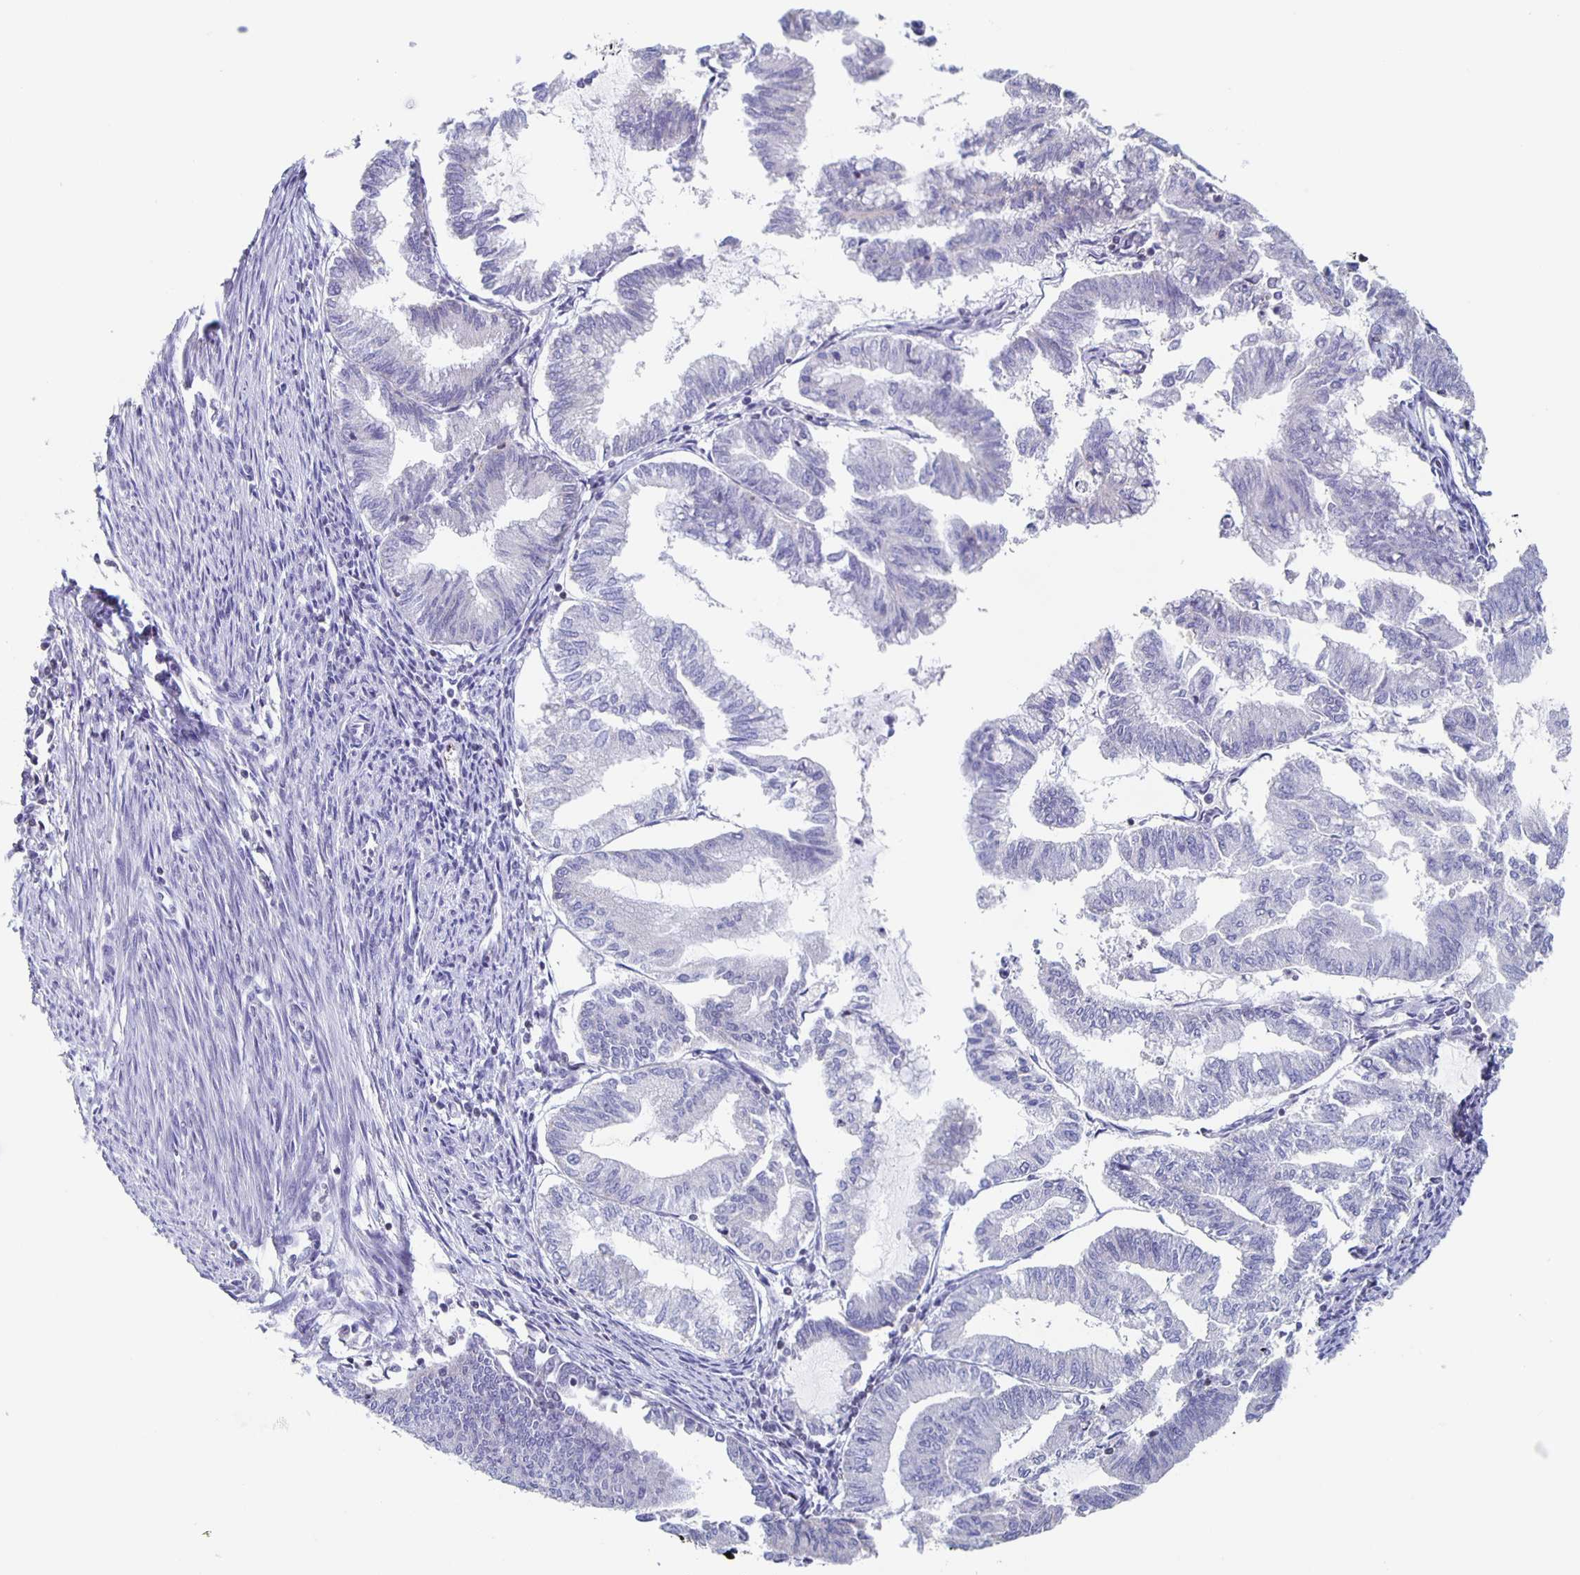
{"staining": {"intensity": "negative", "quantity": "none", "location": "none"}, "tissue": "endometrial cancer", "cell_type": "Tumor cells", "image_type": "cancer", "snomed": [{"axis": "morphology", "description": "Adenocarcinoma, NOS"}, {"axis": "topography", "description": "Endometrium"}], "caption": "Immunohistochemistry of human endometrial cancer (adenocarcinoma) reveals no positivity in tumor cells. Brightfield microscopy of IHC stained with DAB (3,3'-diaminobenzidine) (brown) and hematoxylin (blue), captured at high magnification.", "gene": "FGA", "patient": {"sex": "female", "age": 79}}